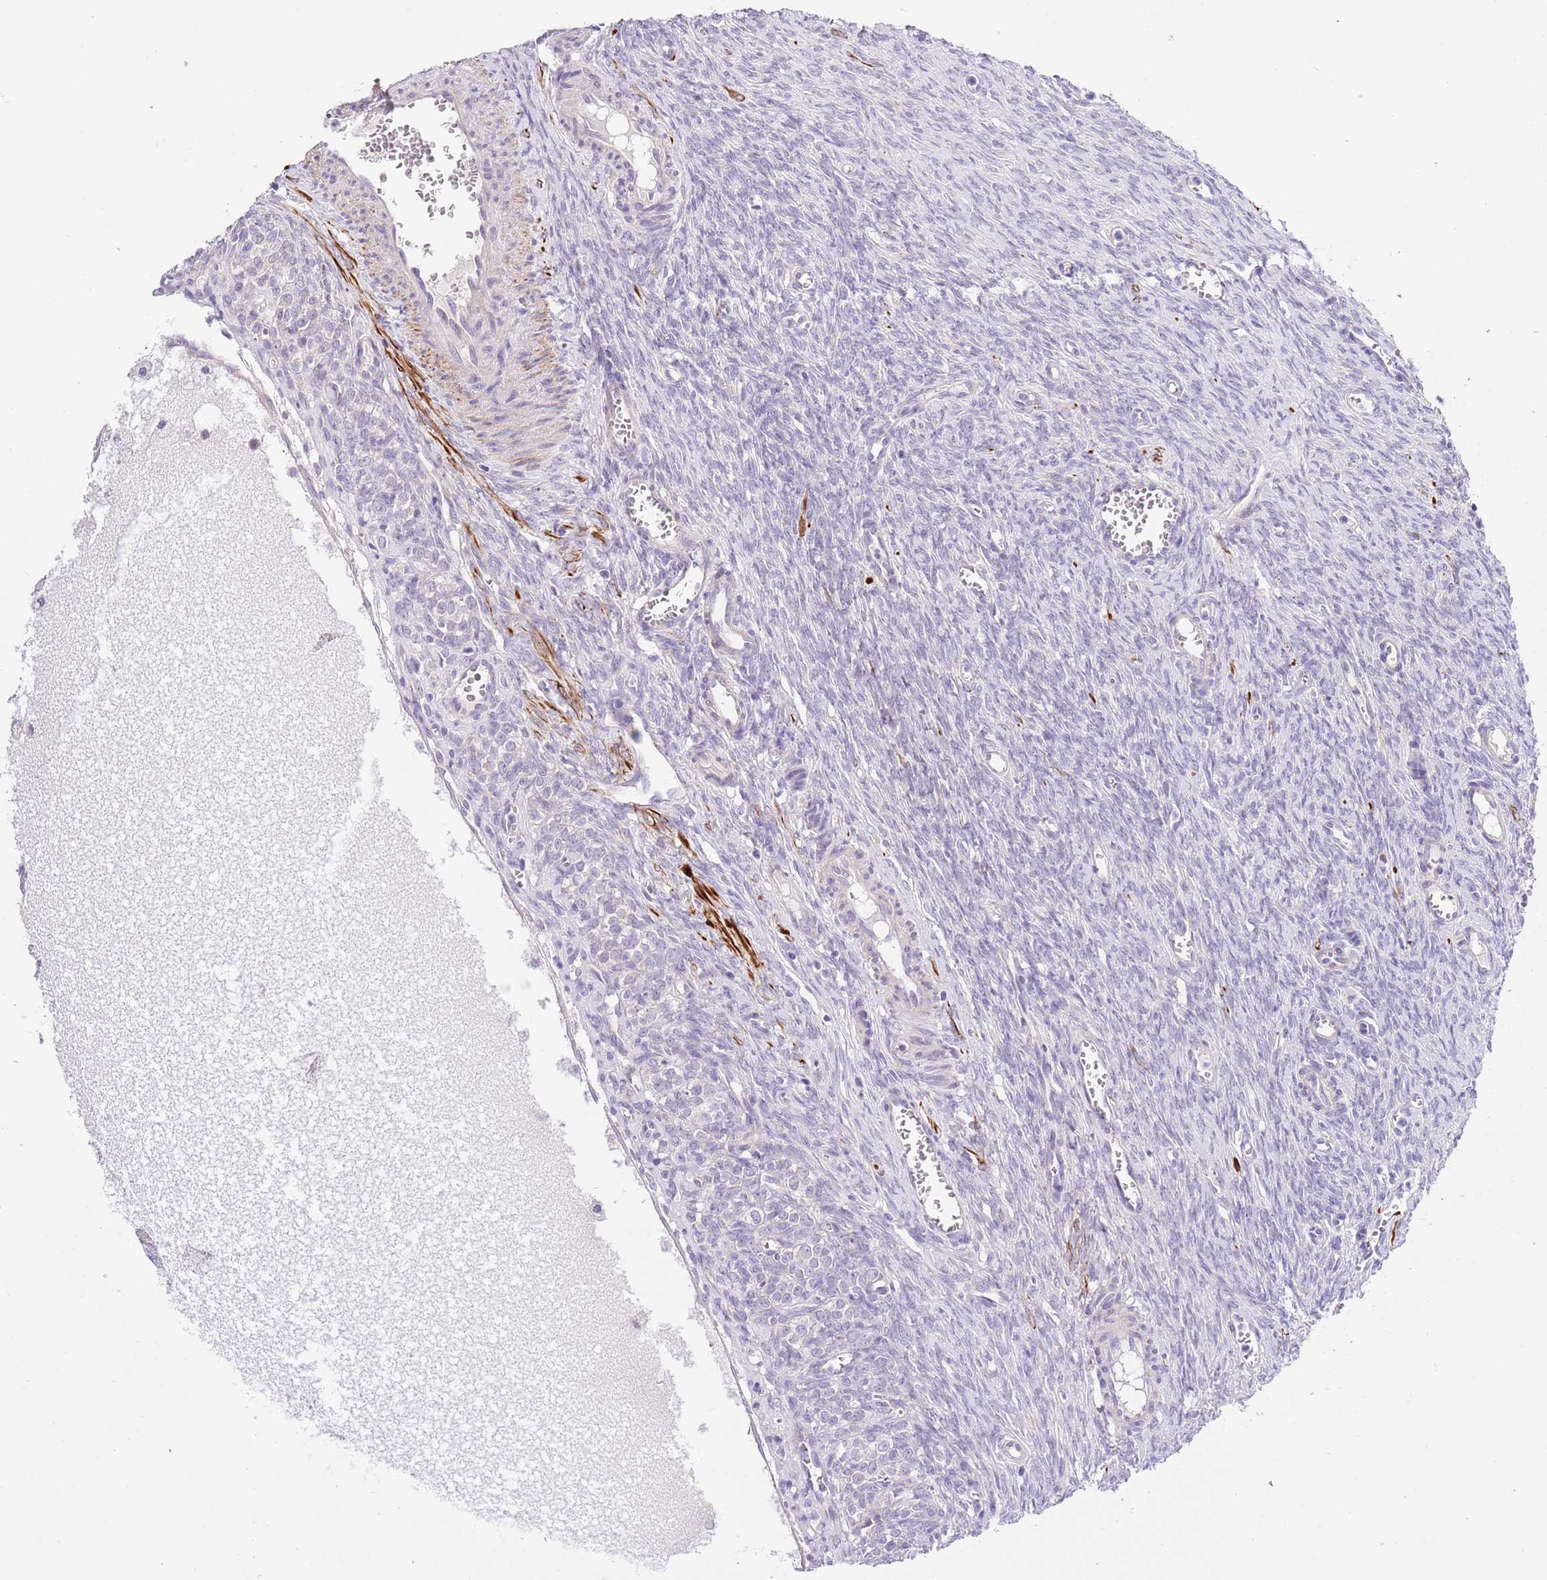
{"staining": {"intensity": "moderate", "quantity": ">75%", "location": "cytoplasmic/membranous"}, "tissue": "ovary", "cell_type": "Follicle cells", "image_type": "normal", "snomed": [{"axis": "morphology", "description": "Normal tissue, NOS"}, {"axis": "topography", "description": "Ovary"}], "caption": "An image of ovary stained for a protein shows moderate cytoplasmic/membranous brown staining in follicle cells. Nuclei are stained in blue.", "gene": "NET1", "patient": {"sex": "female", "age": 44}}